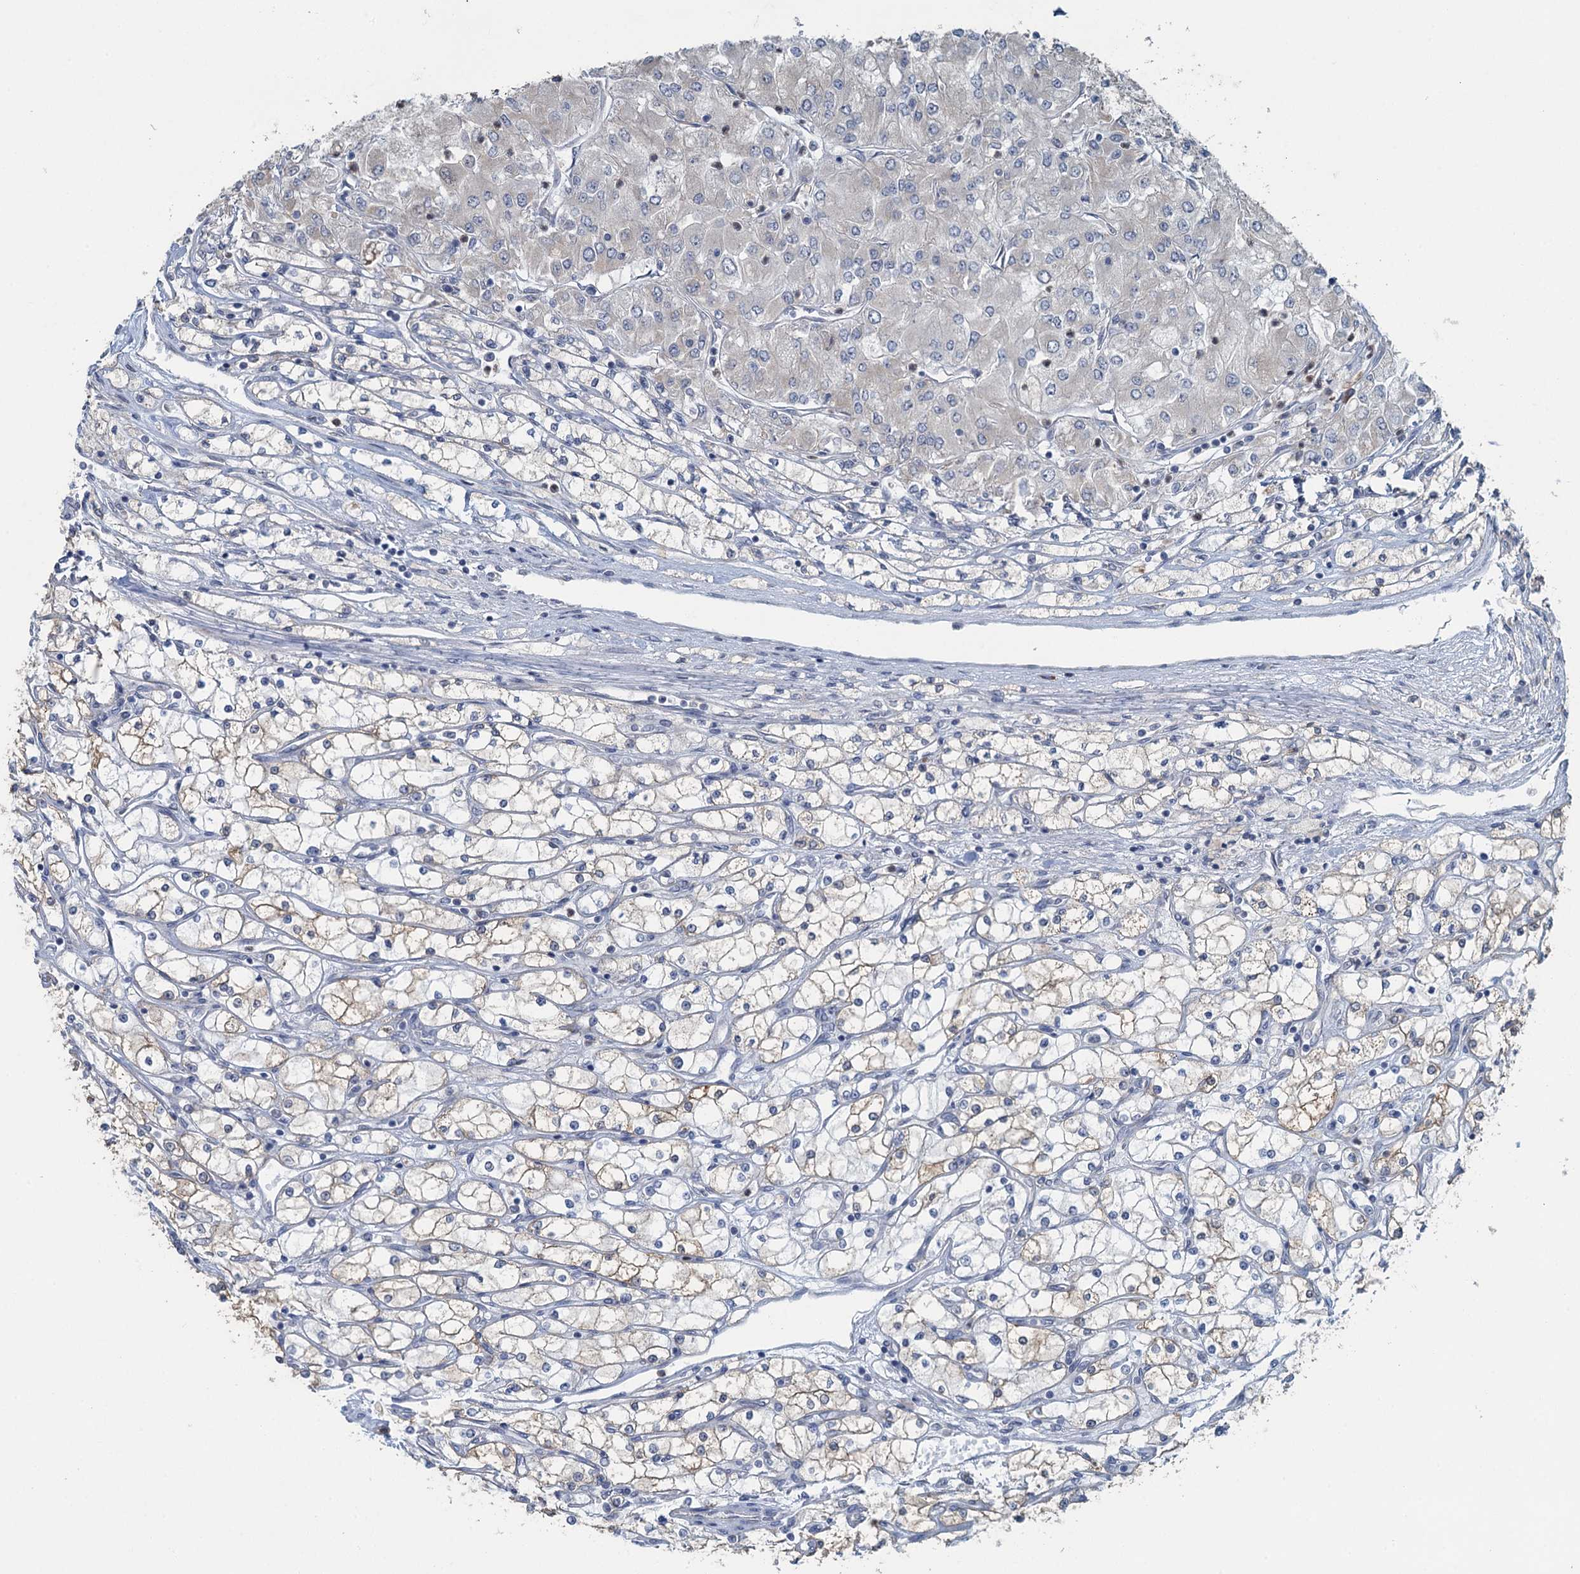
{"staining": {"intensity": "weak", "quantity": "<25%", "location": "cytoplasmic/membranous"}, "tissue": "renal cancer", "cell_type": "Tumor cells", "image_type": "cancer", "snomed": [{"axis": "morphology", "description": "Adenocarcinoma, NOS"}, {"axis": "topography", "description": "Kidney"}], "caption": "The IHC histopathology image has no significant staining in tumor cells of renal adenocarcinoma tissue.", "gene": "TEX35", "patient": {"sex": "male", "age": 80}}